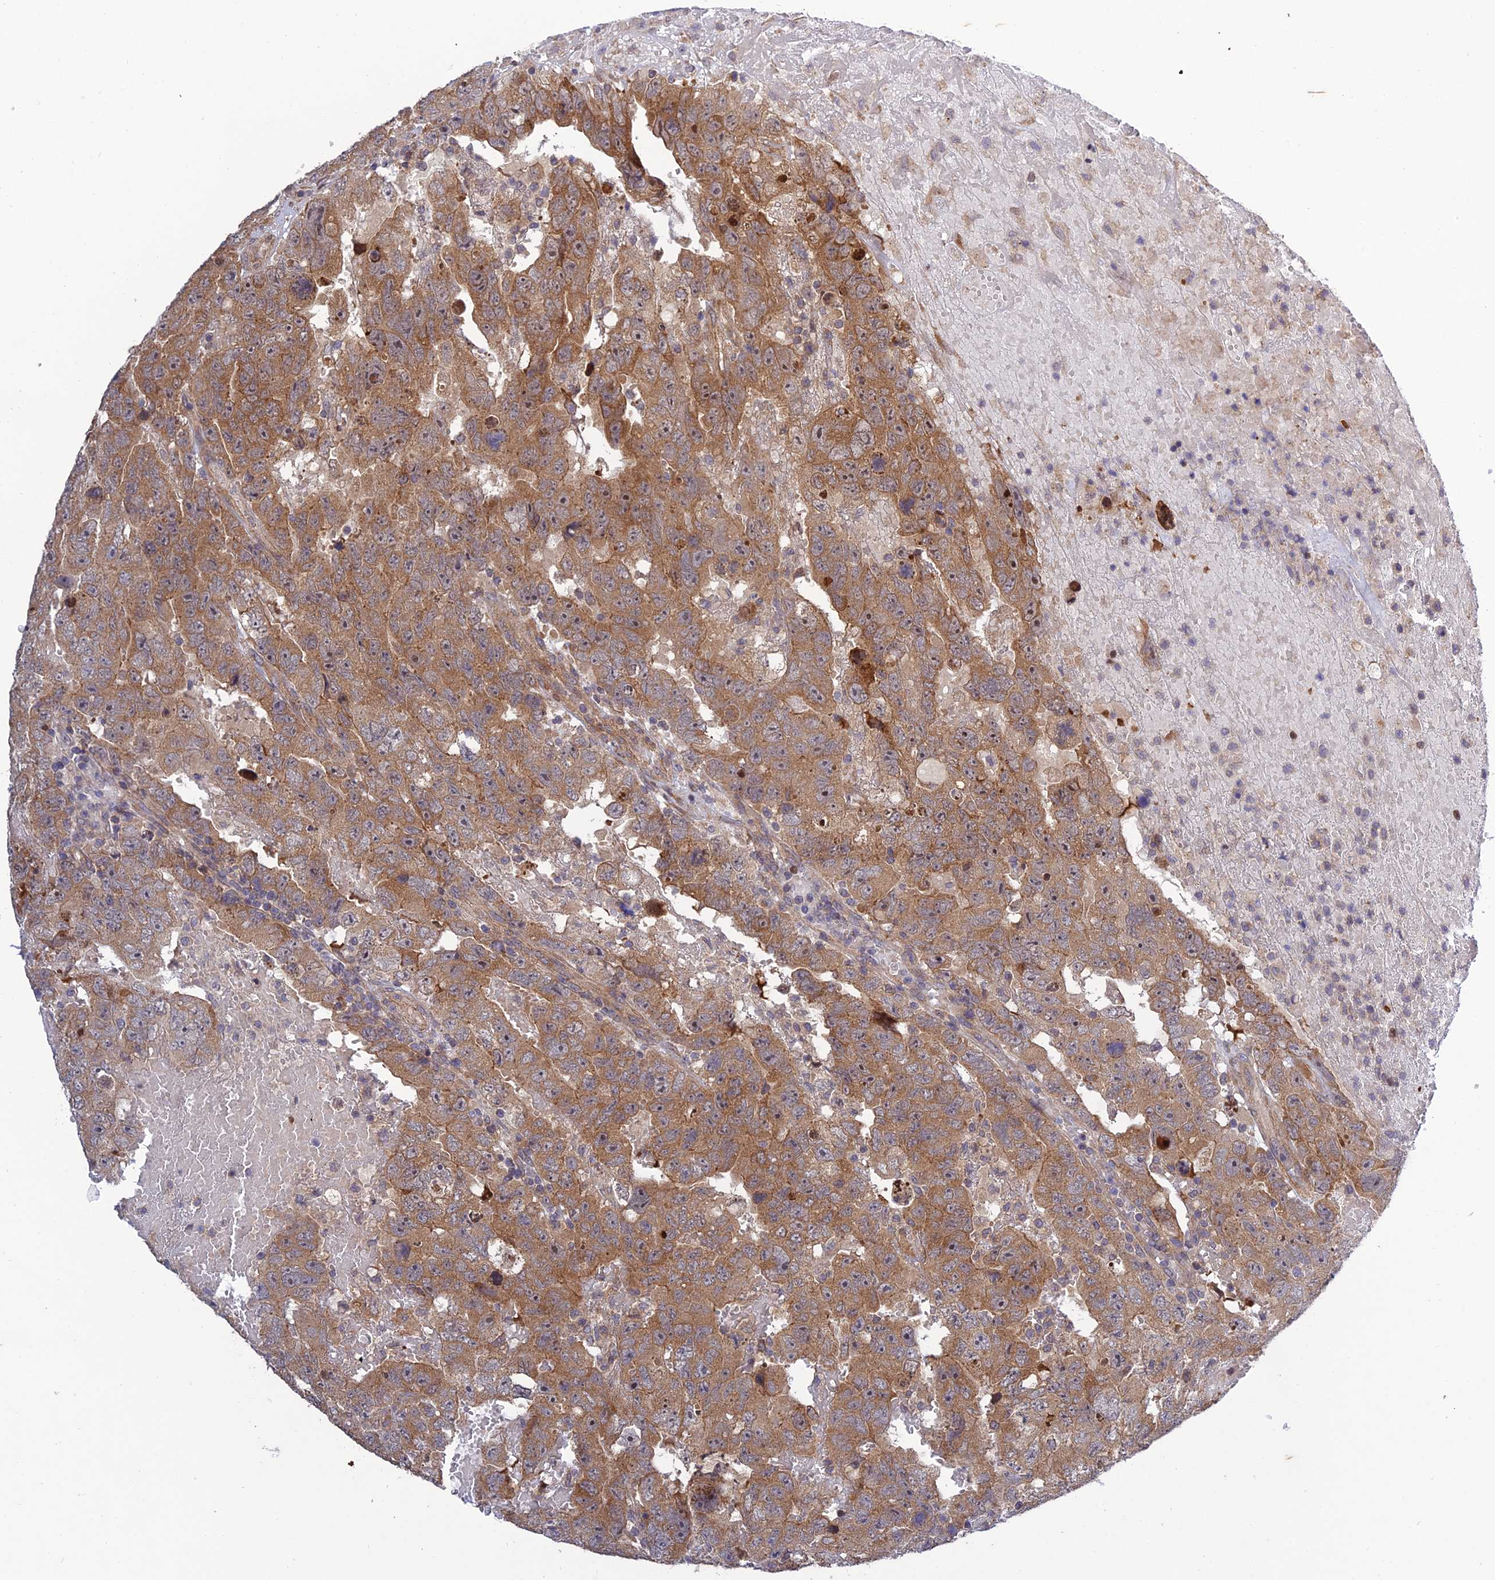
{"staining": {"intensity": "moderate", "quantity": ">75%", "location": "cytoplasmic/membranous"}, "tissue": "testis cancer", "cell_type": "Tumor cells", "image_type": "cancer", "snomed": [{"axis": "morphology", "description": "Carcinoma, Embryonal, NOS"}, {"axis": "topography", "description": "Testis"}], "caption": "Human testis cancer (embryonal carcinoma) stained for a protein (brown) reveals moderate cytoplasmic/membranous positive positivity in about >75% of tumor cells.", "gene": "PLEKHG2", "patient": {"sex": "male", "age": 45}}